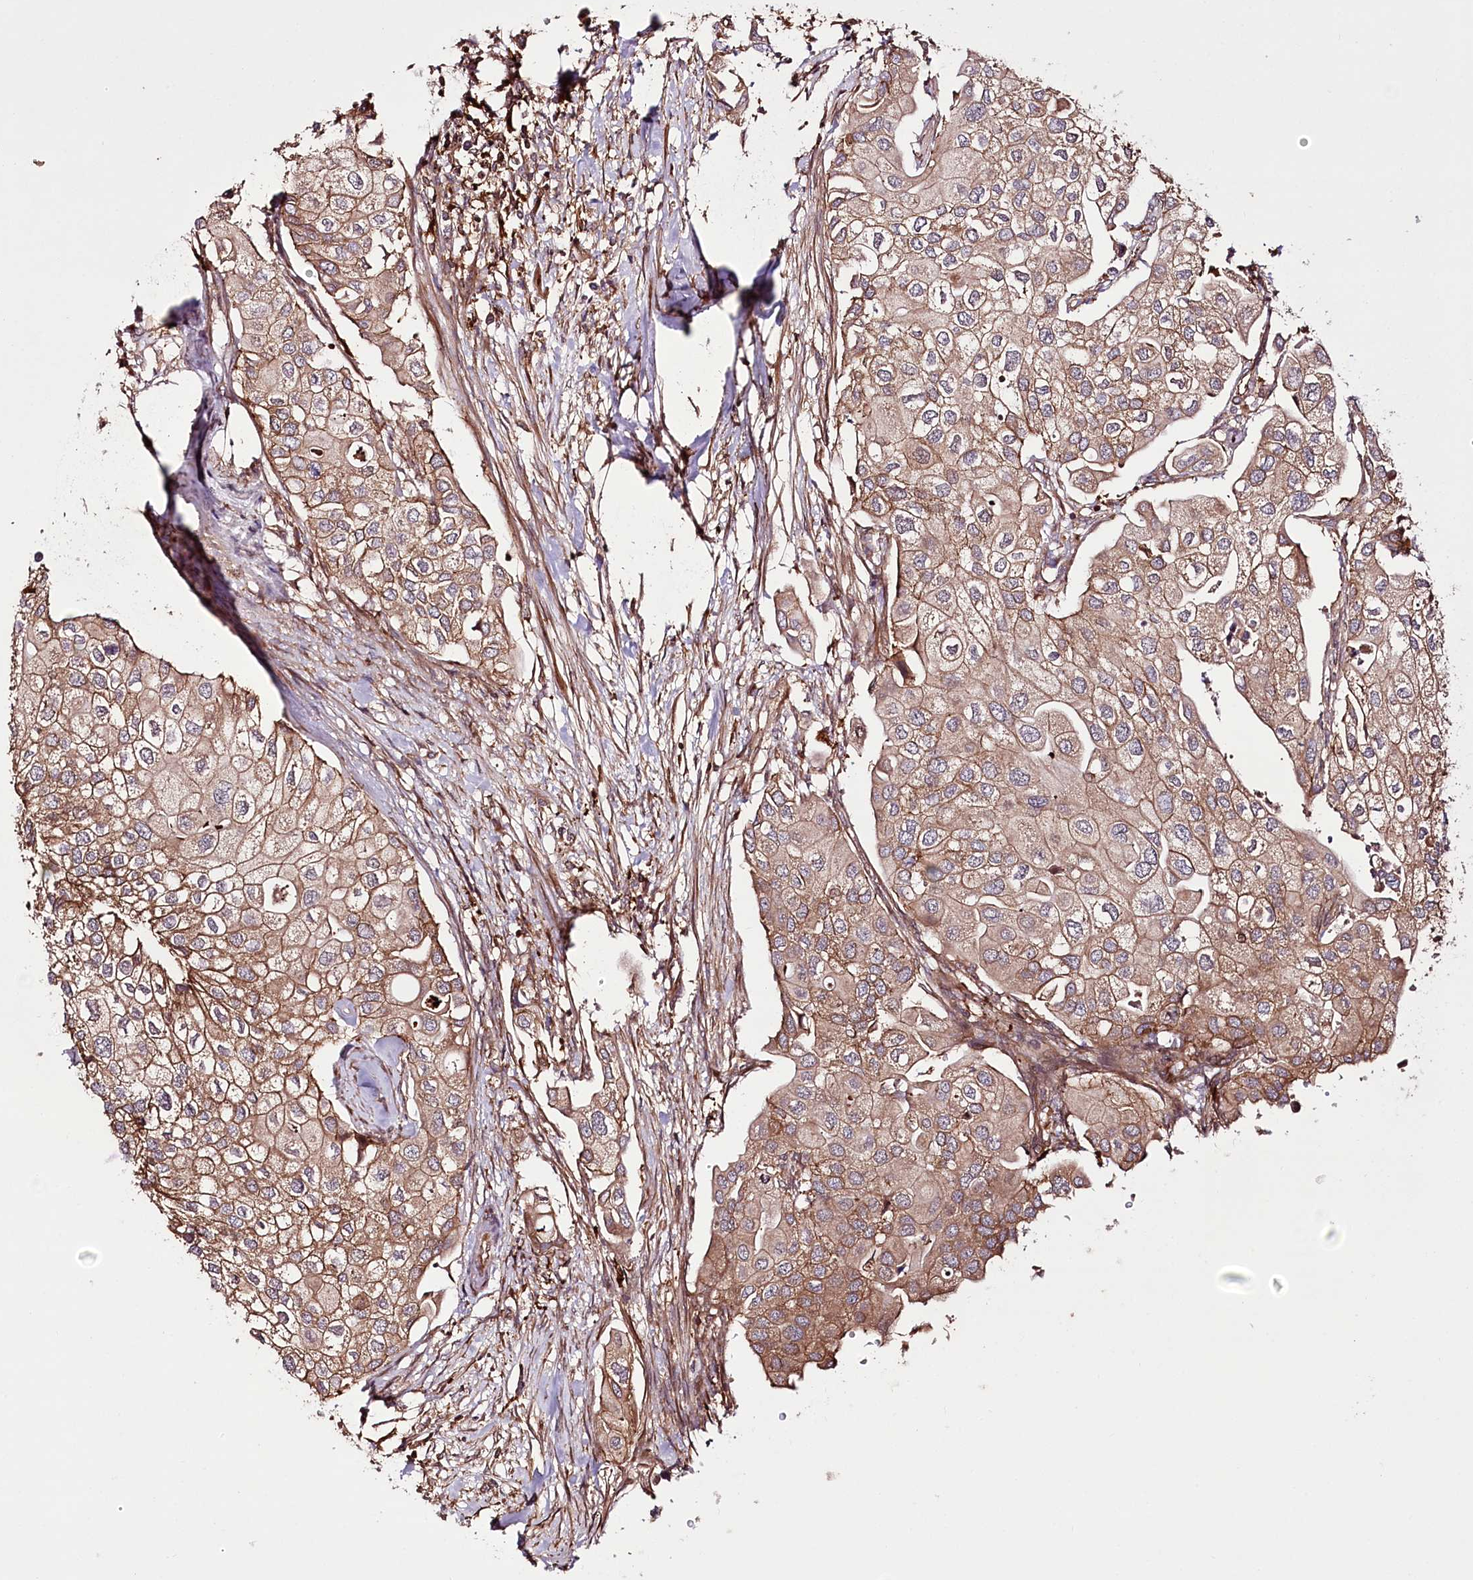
{"staining": {"intensity": "moderate", "quantity": ">75%", "location": "cytoplasmic/membranous"}, "tissue": "urothelial cancer", "cell_type": "Tumor cells", "image_type": "cancer", "snomed": [{"axis": "morphology", "description": "Urothelial carcinoma, High grade"}, {"axis": "topography", "description": "Urinary bladder"}], "caption": "Urothelial cancer tissue reveals moderate cytoplasmic/membranous positivity in about >75% of tumor cells", "gene": "DHX29", "patient": {"sex": "male", "age": 64}}